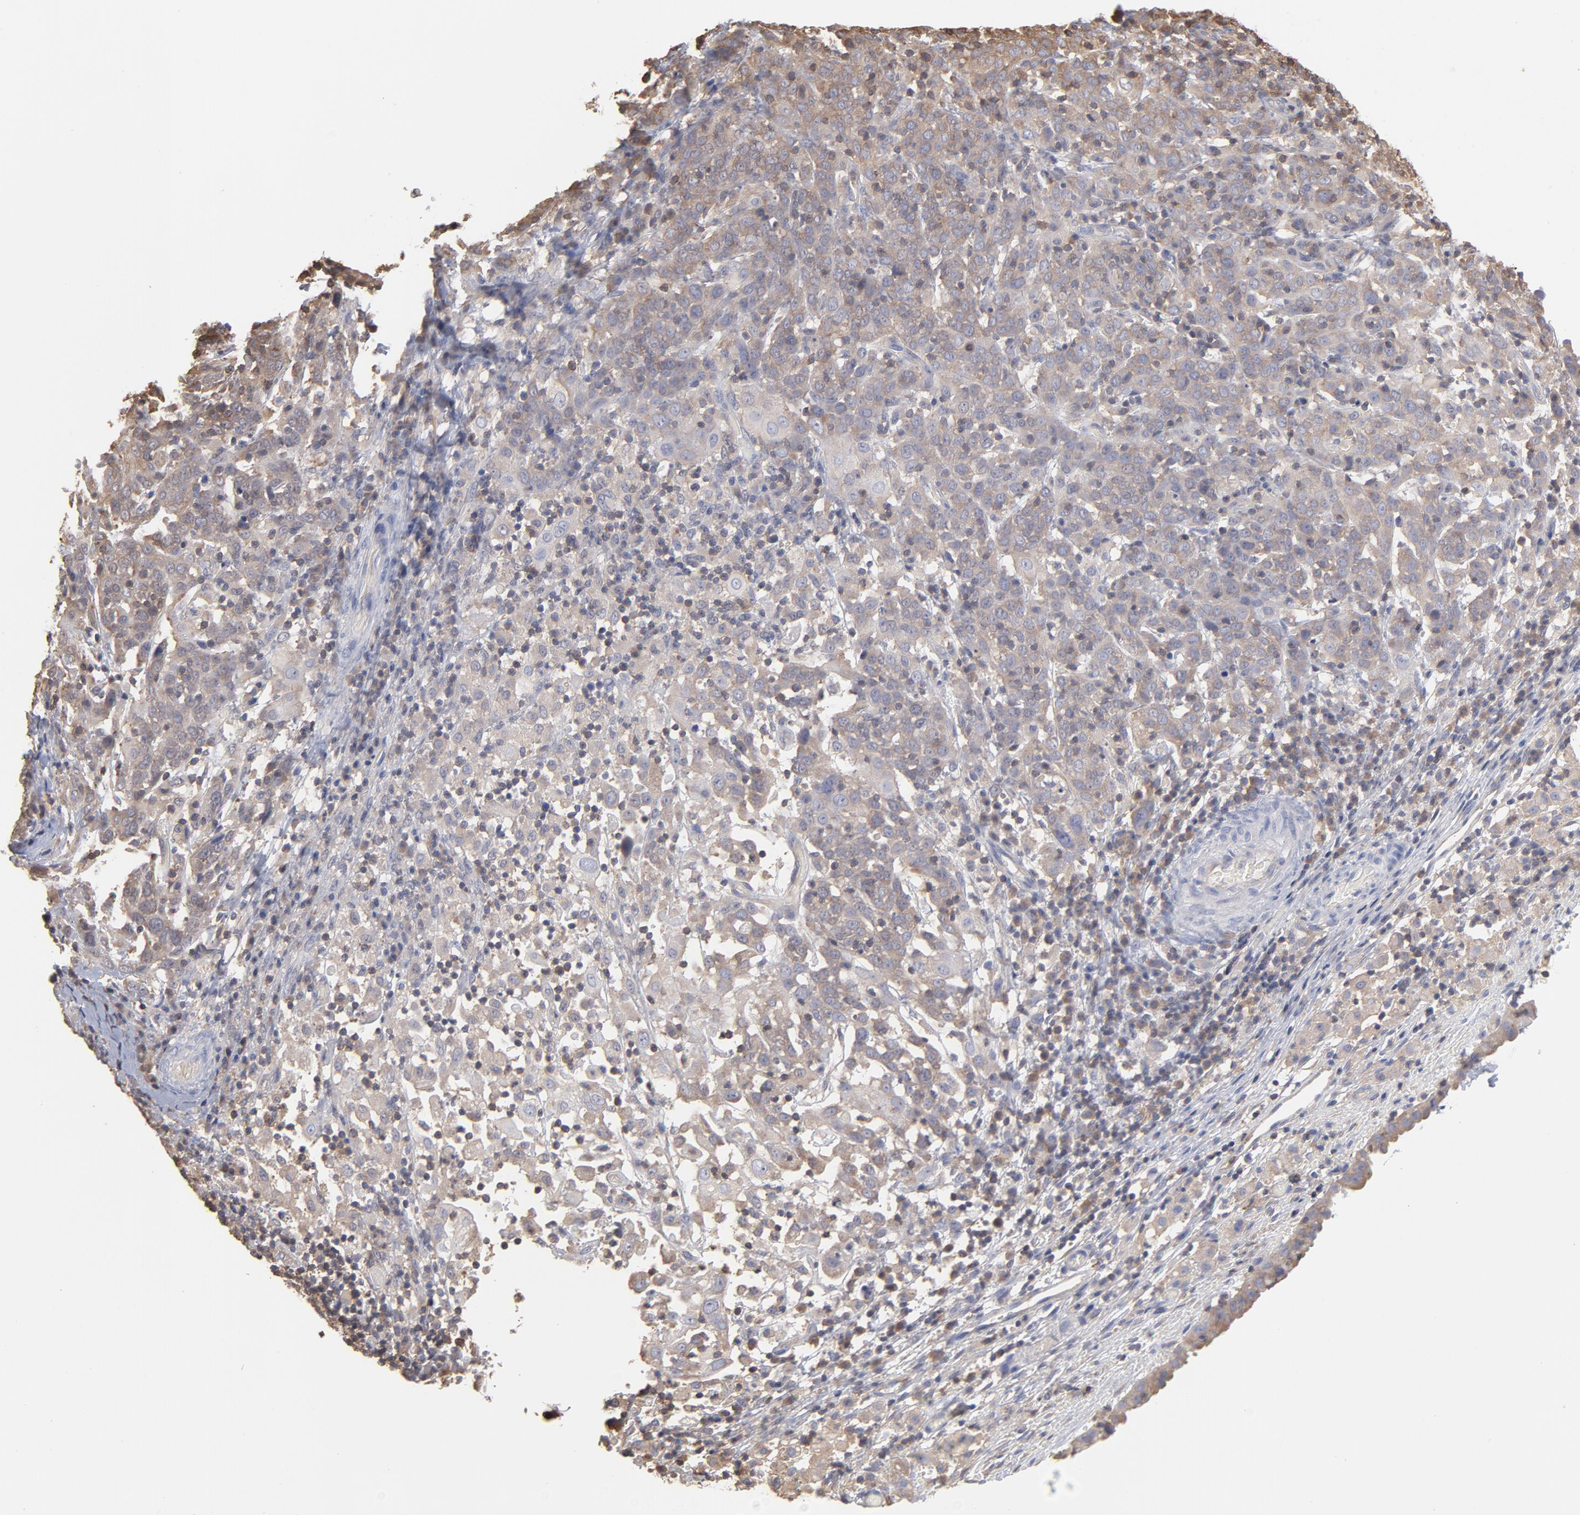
{"staining": {"intensity": "moderate", "quantity": "25%-75%", "location": "cytoplasmic/membranous"}, "tissue": "cervical cancer", "cell_type": "Tumor cells", "image_type": "cancer", "snomed": [{"axis": "morphology", "description": "Normal tissue, NOS"}, {"axis": "morphology", "description": "Squamous cell carcinoma, NOS"}, {"axis": "topography", "description": "Cervix"}], "caption": "DAB immunohistochemical staining of cervical cancer (squamous cell carcinoma) shows moderate cytoplasmic/membranous protein positivity in about 25%-75% of tumor cells. The protein is shown in brown color, while the nuclei are stained blue.", "gene": "MAP2K2", "patient": {"sex": "female", "age": 67}}